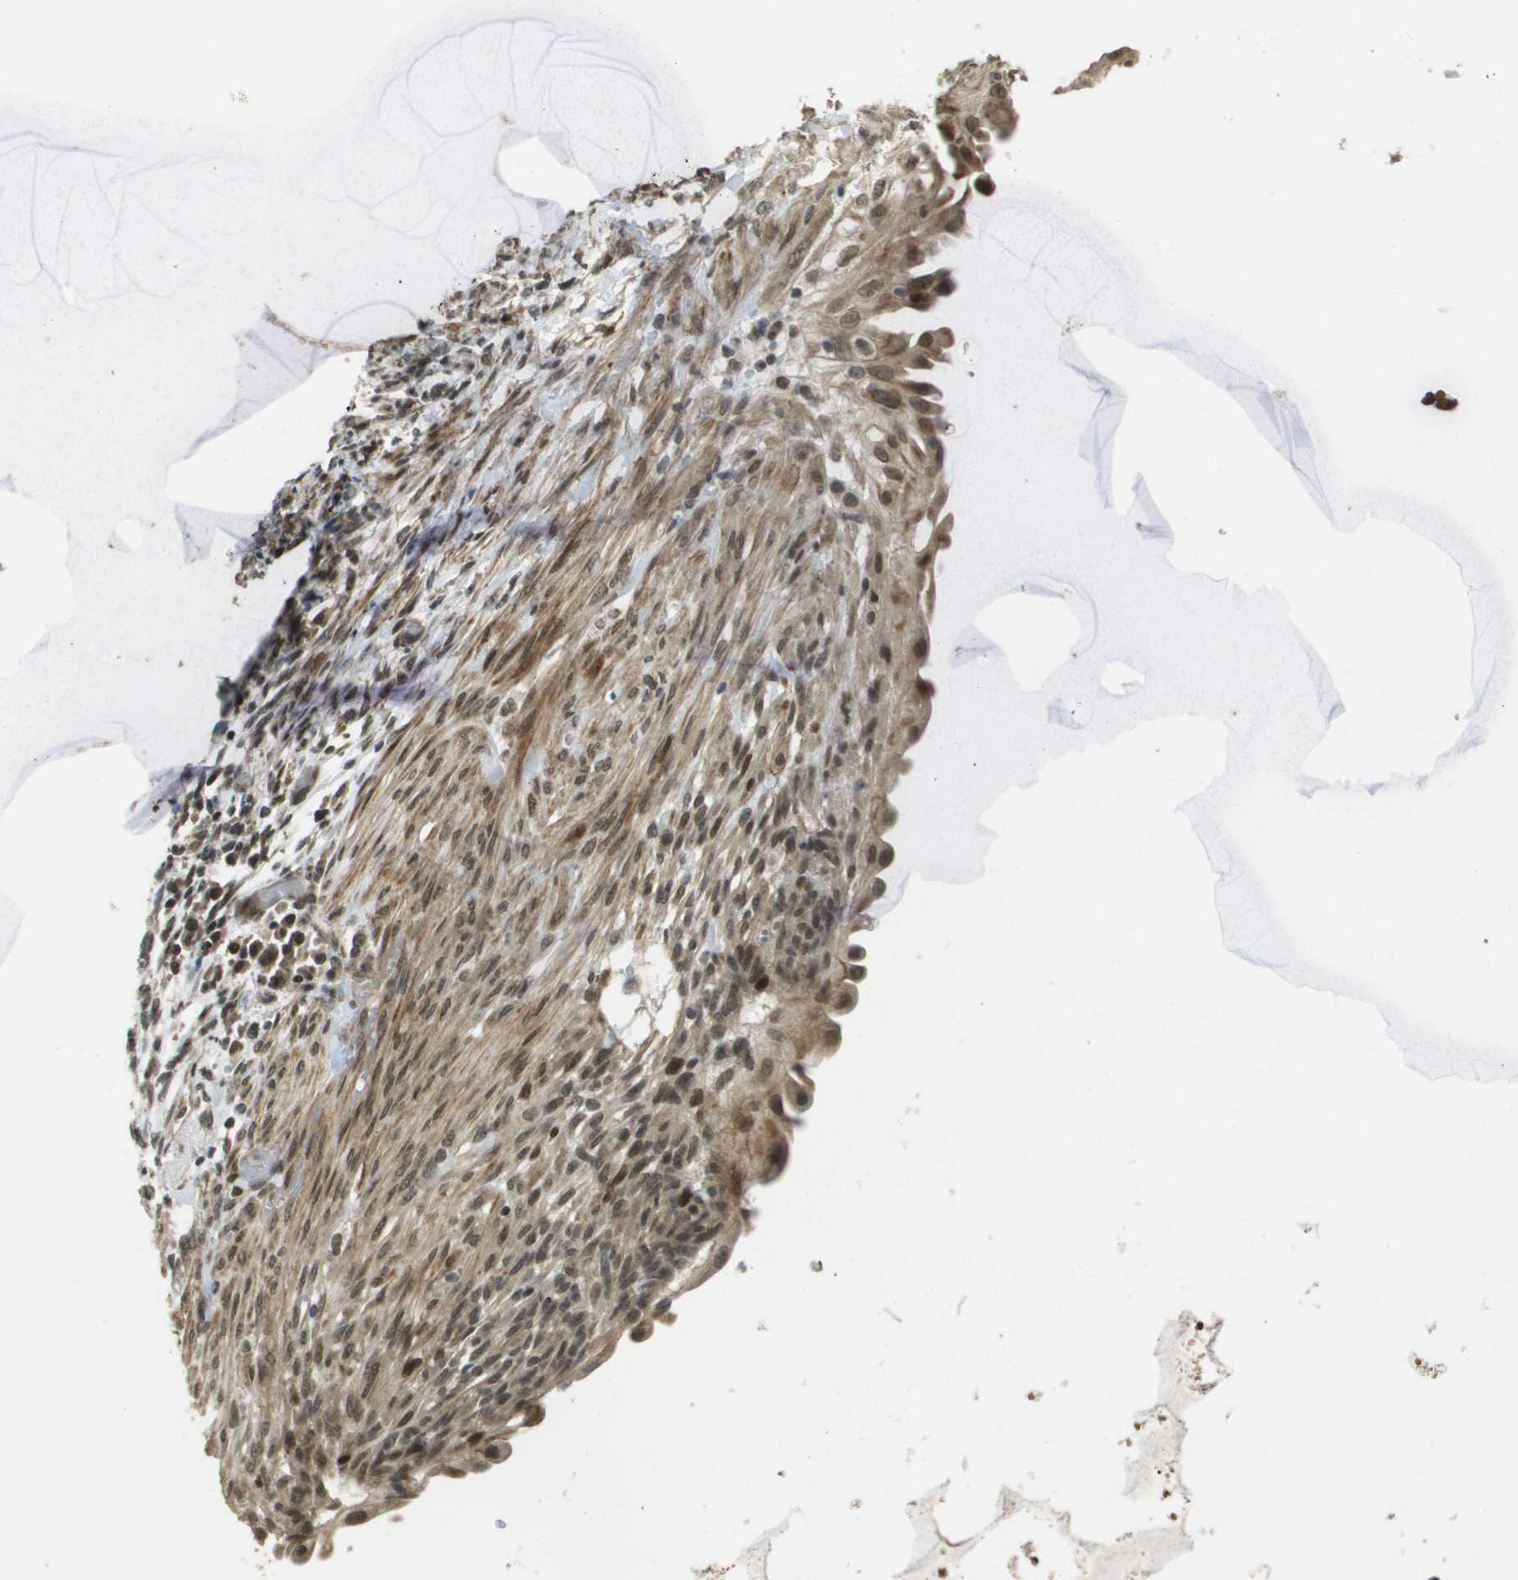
{"staining": {"intensity": "moderate", "quantity": ">75%", "location": "cytoplasmic/membranous,nuclear"}, "tissue": "endometrial cancer", "cell_type": "Tumor cells", "image_type": "cancer", "snomed": [{"axis": "morphology", "description": "Adenocarcinoma, NOS"}, {"axis": "topography", "description": "Endometrium"}], "caption": "Human endometrial cancer (adenocarcinoma) stained for a protein (brown) reveals moderate cytoplasmic/membranous and nuclear positive positivity in approximately >75% of tumor cells.", "gene": "KAT5", "patient": {"sex": "female", "age": 58}}